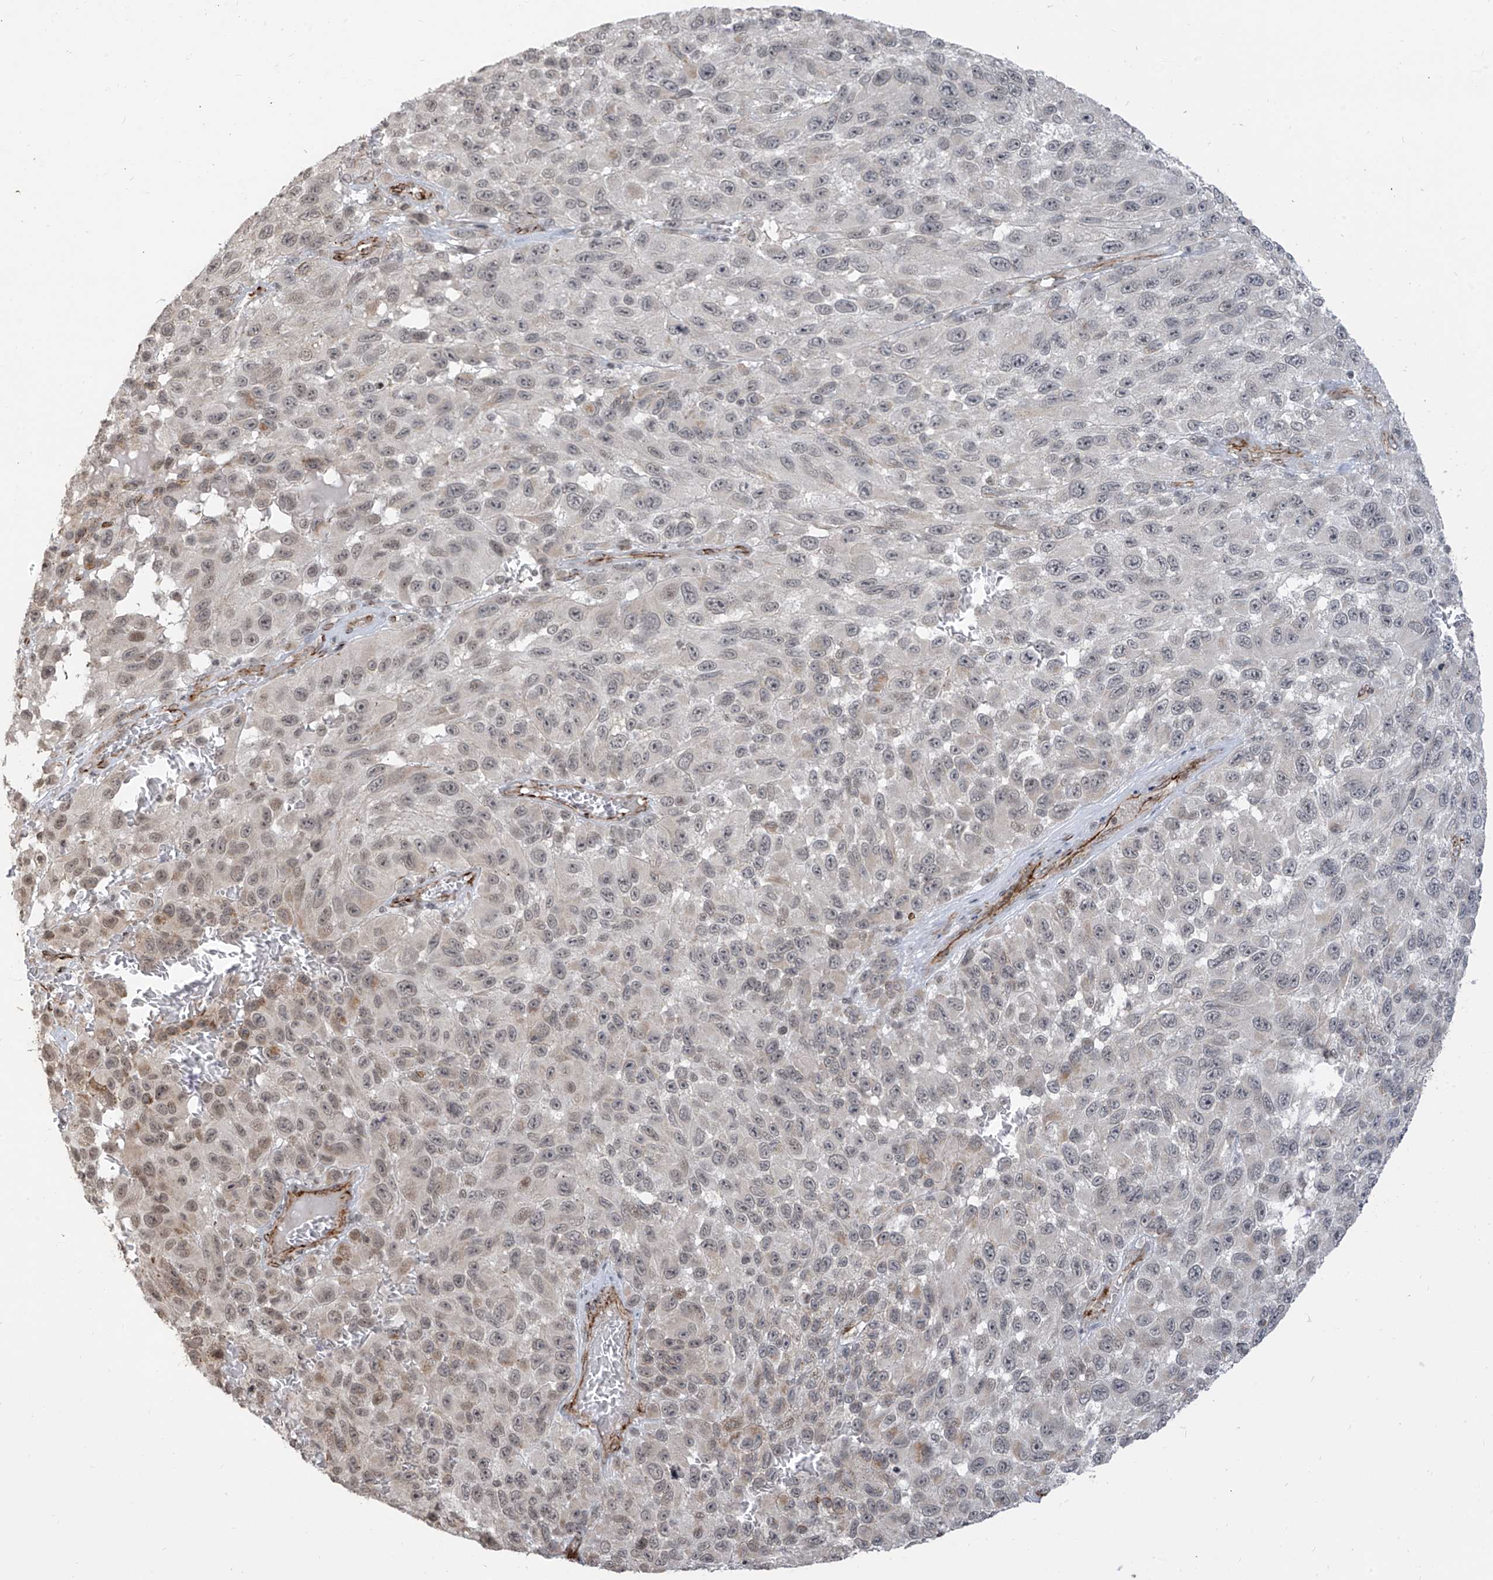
{"staining": {"intensity": "weak", "quantity": "<25%", "location": "cytoplasmic/membranous"}, "tissue": "melanoma", "cell_type": "Tumor cells", "image_type": "cancer", "snomed": [{"axis": "morphology", "description": "Malignant melanoma, NOS"}, {"axis": "topography", "description": "Skin"}], "caption": "The photomicrograph reveals no significant staining in tumor cells of malignant melanoma. (IHC, brightfield microscopy, high magnification).", "gene": "METAP1D", "patient": {"sex": "female", "age": 96}}